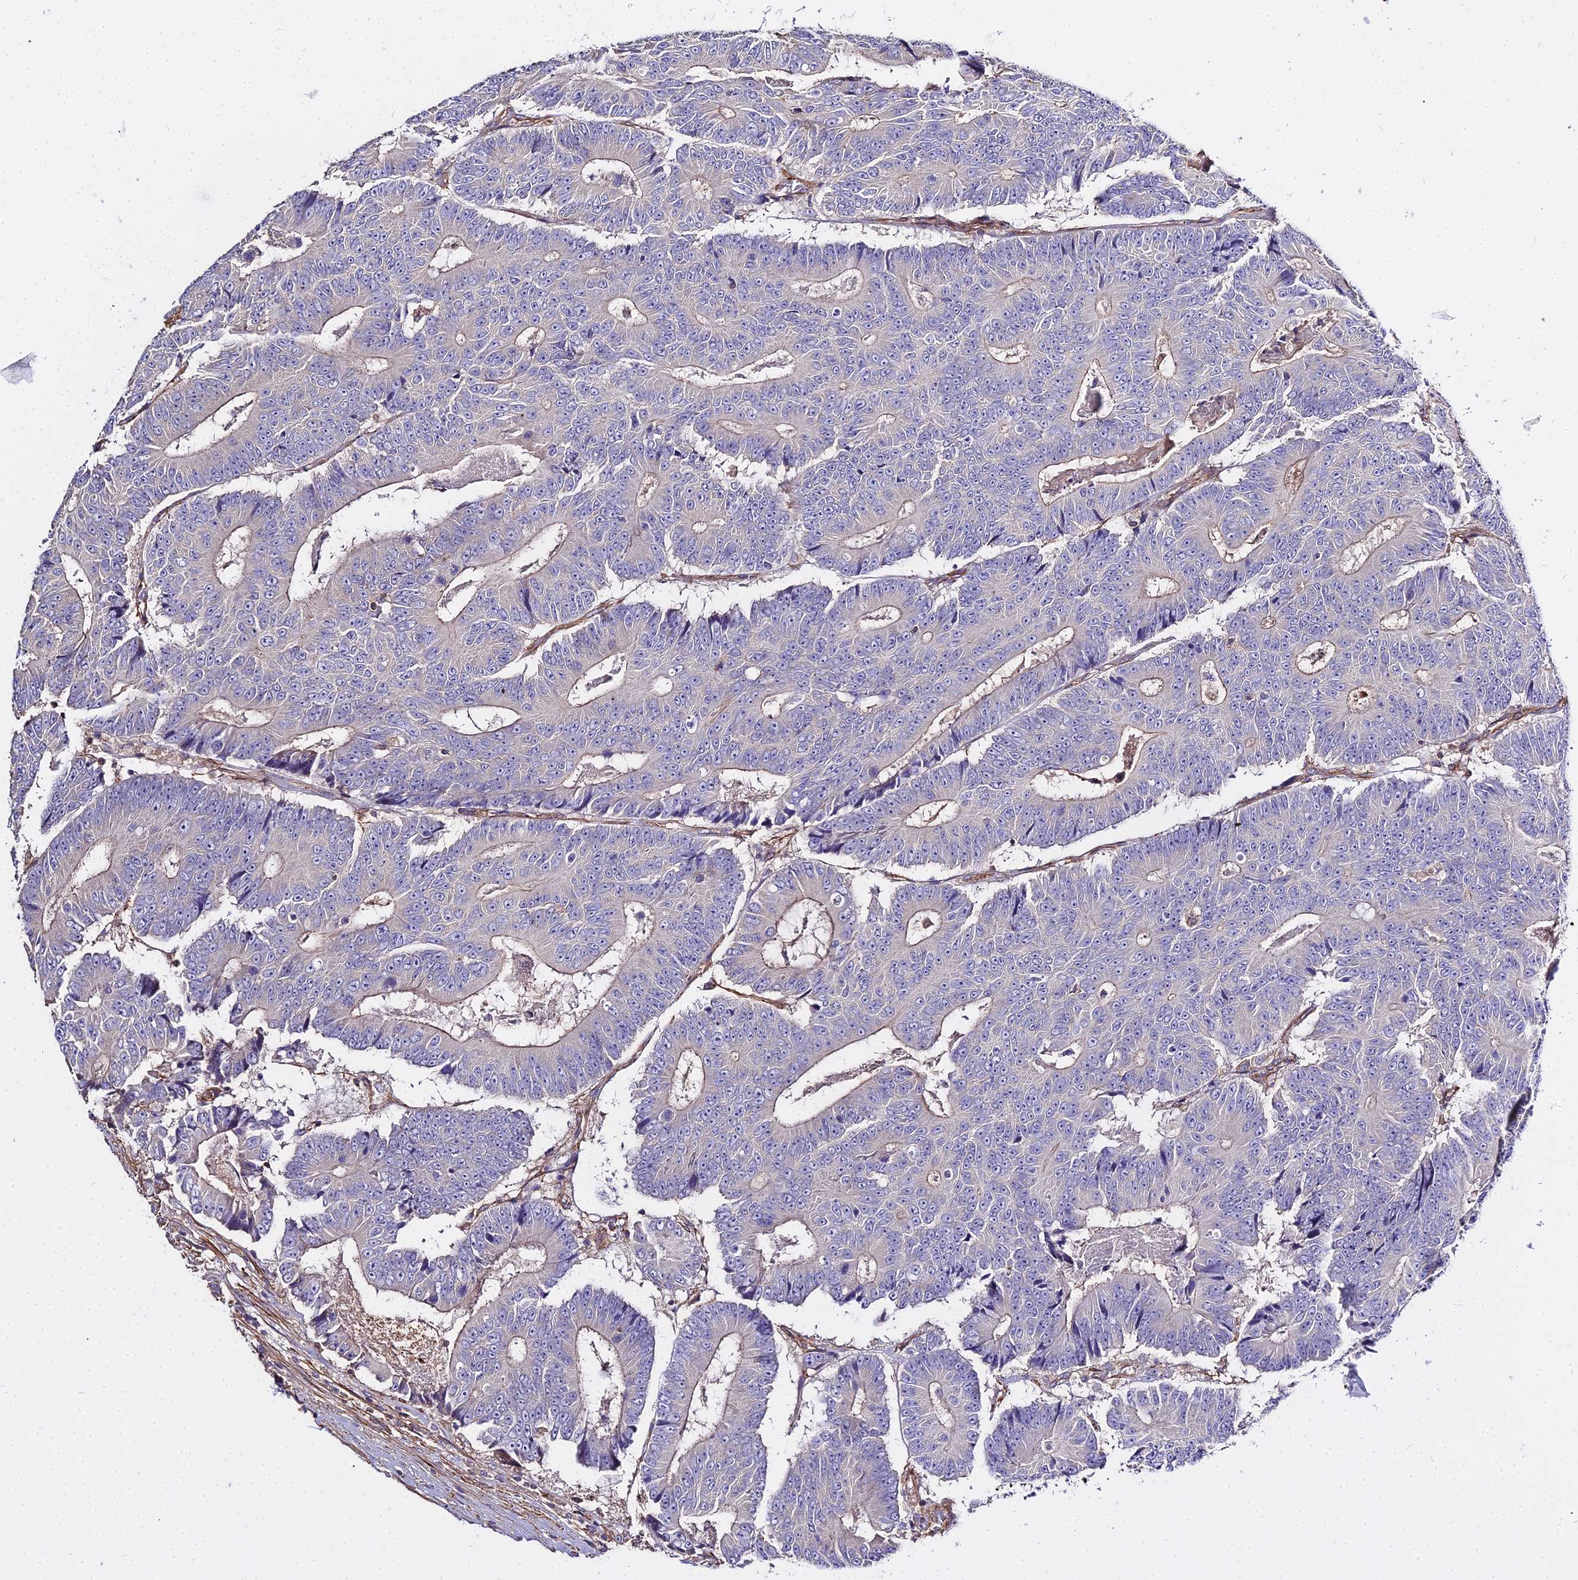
{"staining": {"intensity": "weak", "quantity": "25%-75%", "location": "cytoplasmic/membranous"}, "tissue": "colorectal cancer", "cell_type": "Tumor cells", "image_type": "cancer", "snomed": [{"axis": "morphology", "description": "Adenocarcinoma, NOS"}, {"axis": "topography", "description": "Colon"}], "caption": "DAB (3,3'-diaminobenzidine) immunohistochemical staining of colorectal adenocarcinoma exhibits weak cytoplasmic/membranous protein expression in about 25%-75% of tumor cells.", "gene": "GLYAT", "patient": {"sex": "male", "age": 83}}